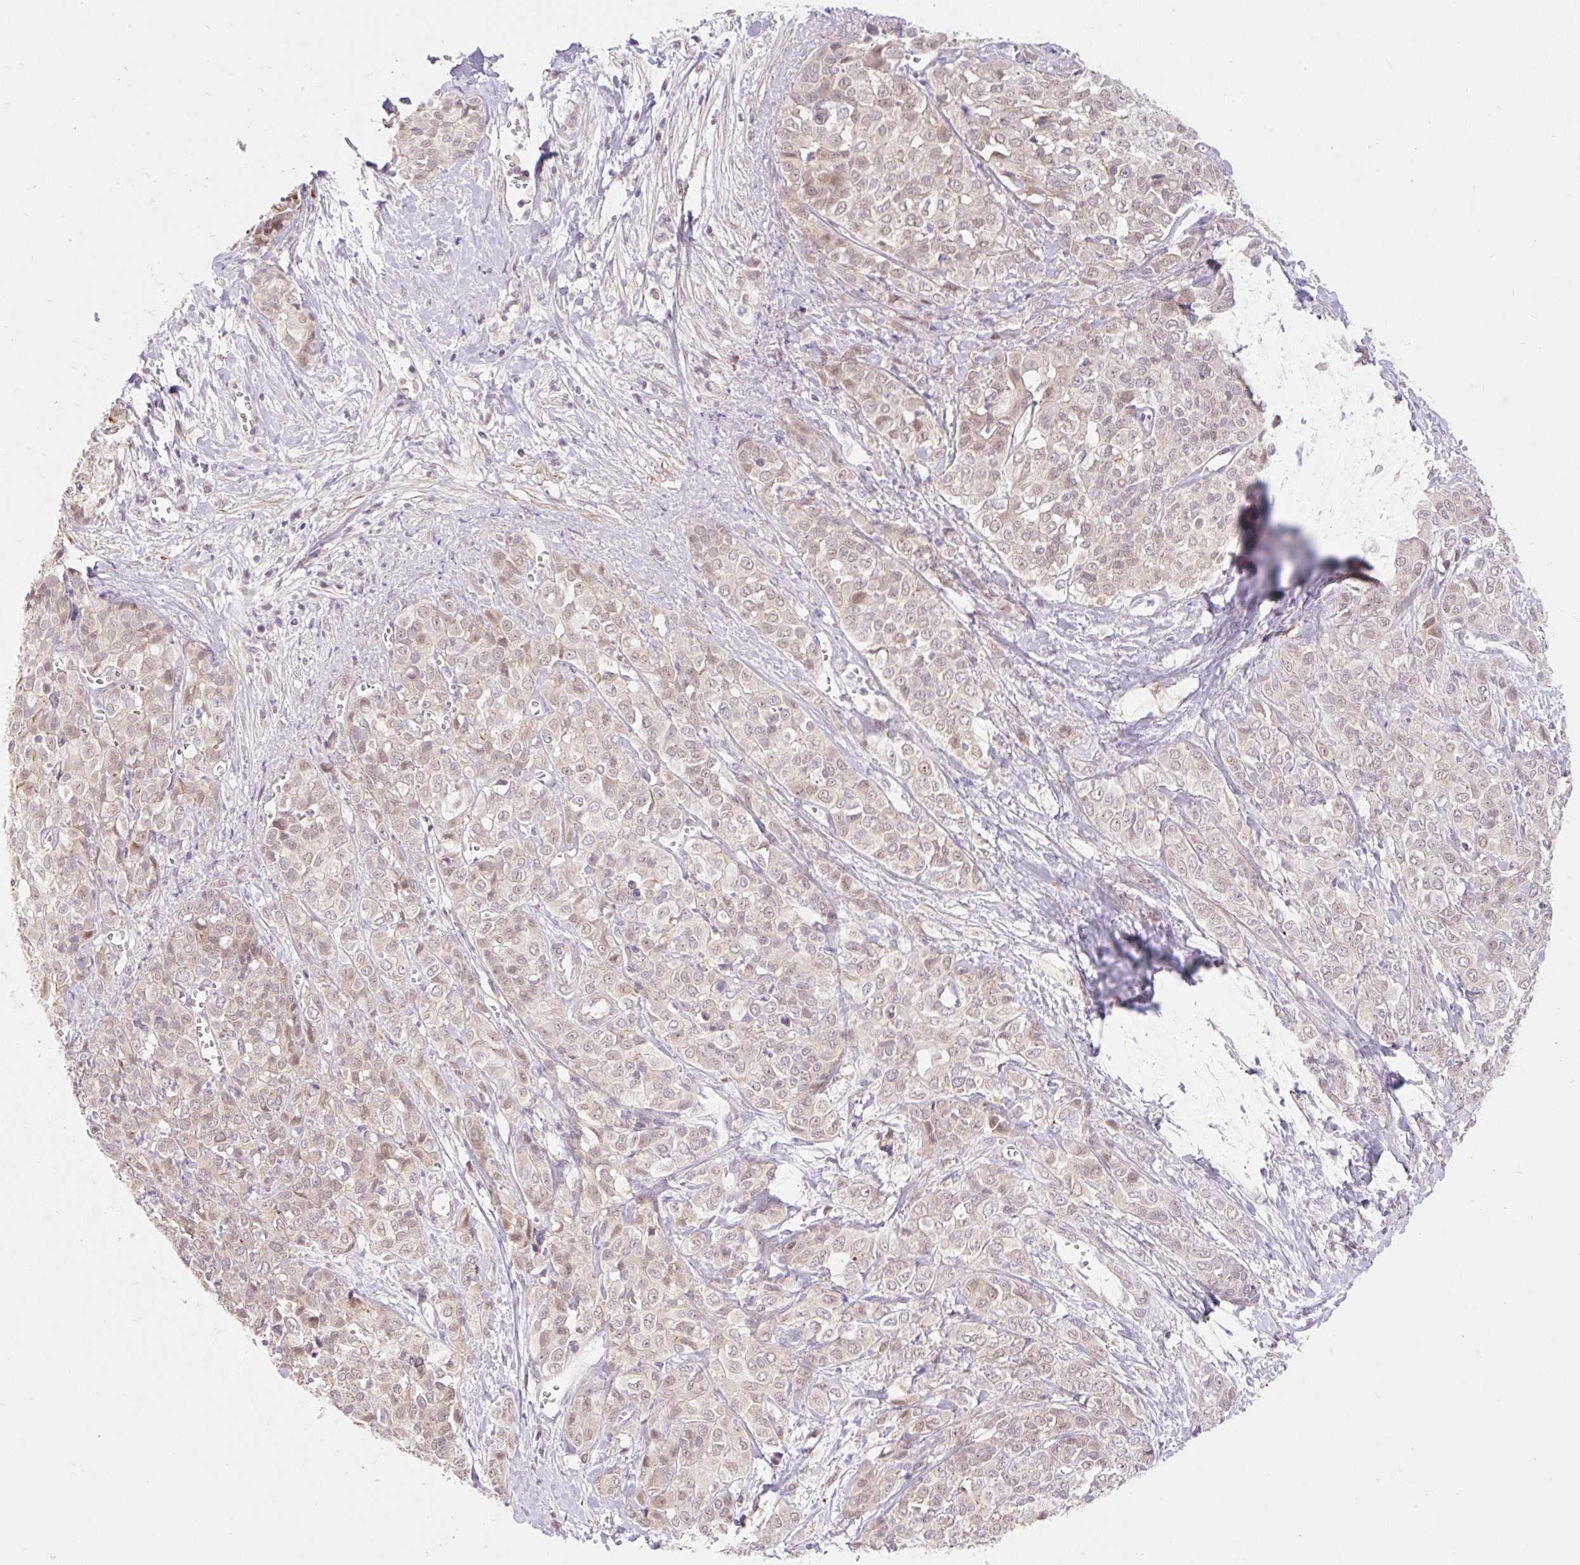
{"staining": {"intensity": "weak", "quantity": "25%-75%", "location": "nuclear"}, "tissue": "liver cancer", "cell_type": "Tumor cells", "image_type": "cancer", "snomed": [{"axis": "morphology", "description": "Cholangiocarcinoma"}, {"axis": "topography", "description": "Liver"}], "caption": "Human liver cholangiocarcinoma stained with a protein marker exhibits weak staining in tumor cells.", "gene": "EMC10", "patient": {"sex": "female", "age": 77}}